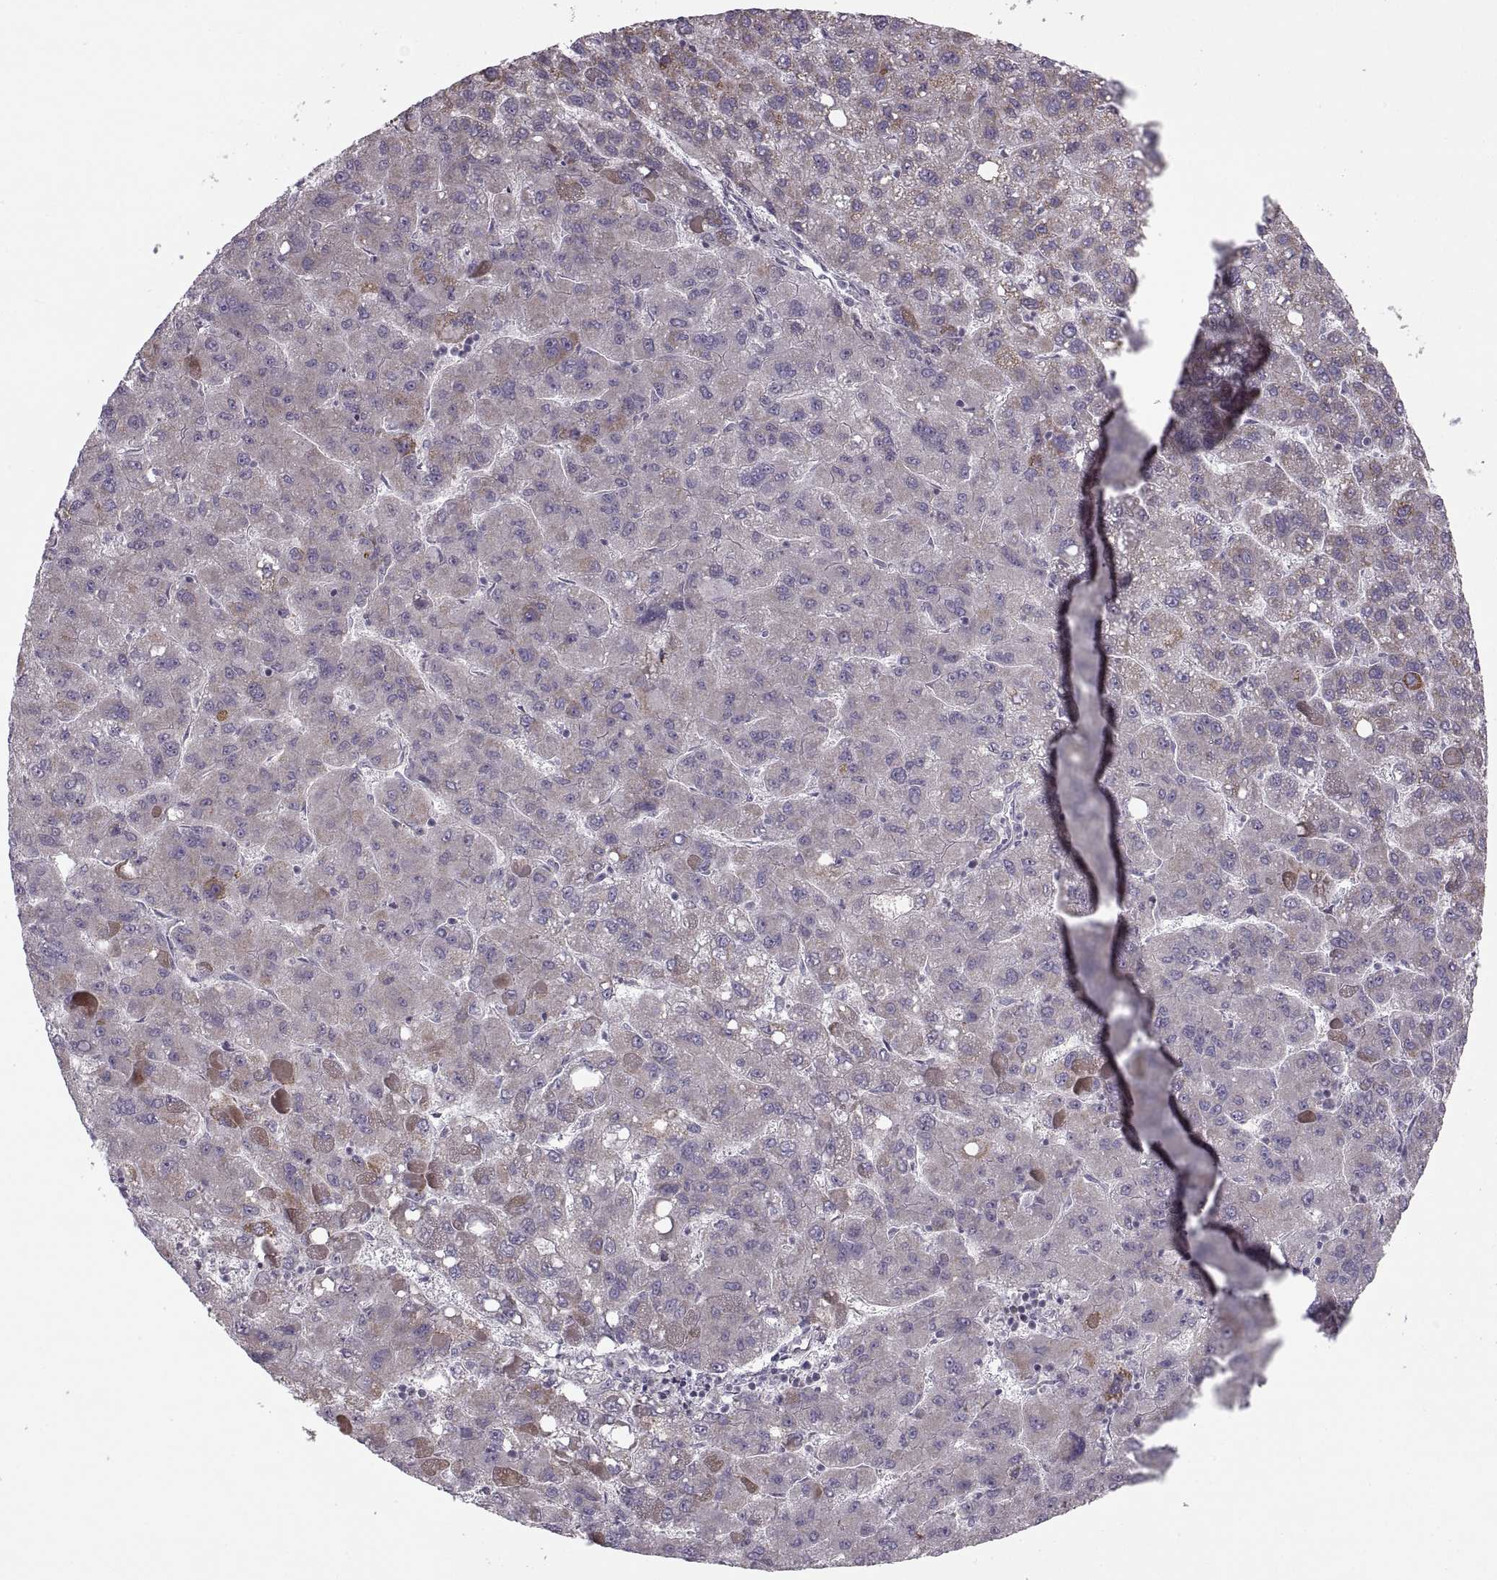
{"staining": {"intensity": "moderate", "quantity": ">75%", "location": "cytoplasmic/membranous"}, "tissue": "liver cancer", "cell_type": "Tumor cells", "image_type": "cancer", "snomed": [{"axis": "morphology", "description": "Carcinoma, Hepatocellular, NOS"}, {"axis": "topography", "description": "Liver"}], "caption": "A medium amount of moderate cytoplasmic/membranous staining is identified in about >75% of tumor cells in hepatocellular carcinoma (liver) tissue.", "gene": "PIERCE1", "patient": {"sex": "female", "age": 82}}